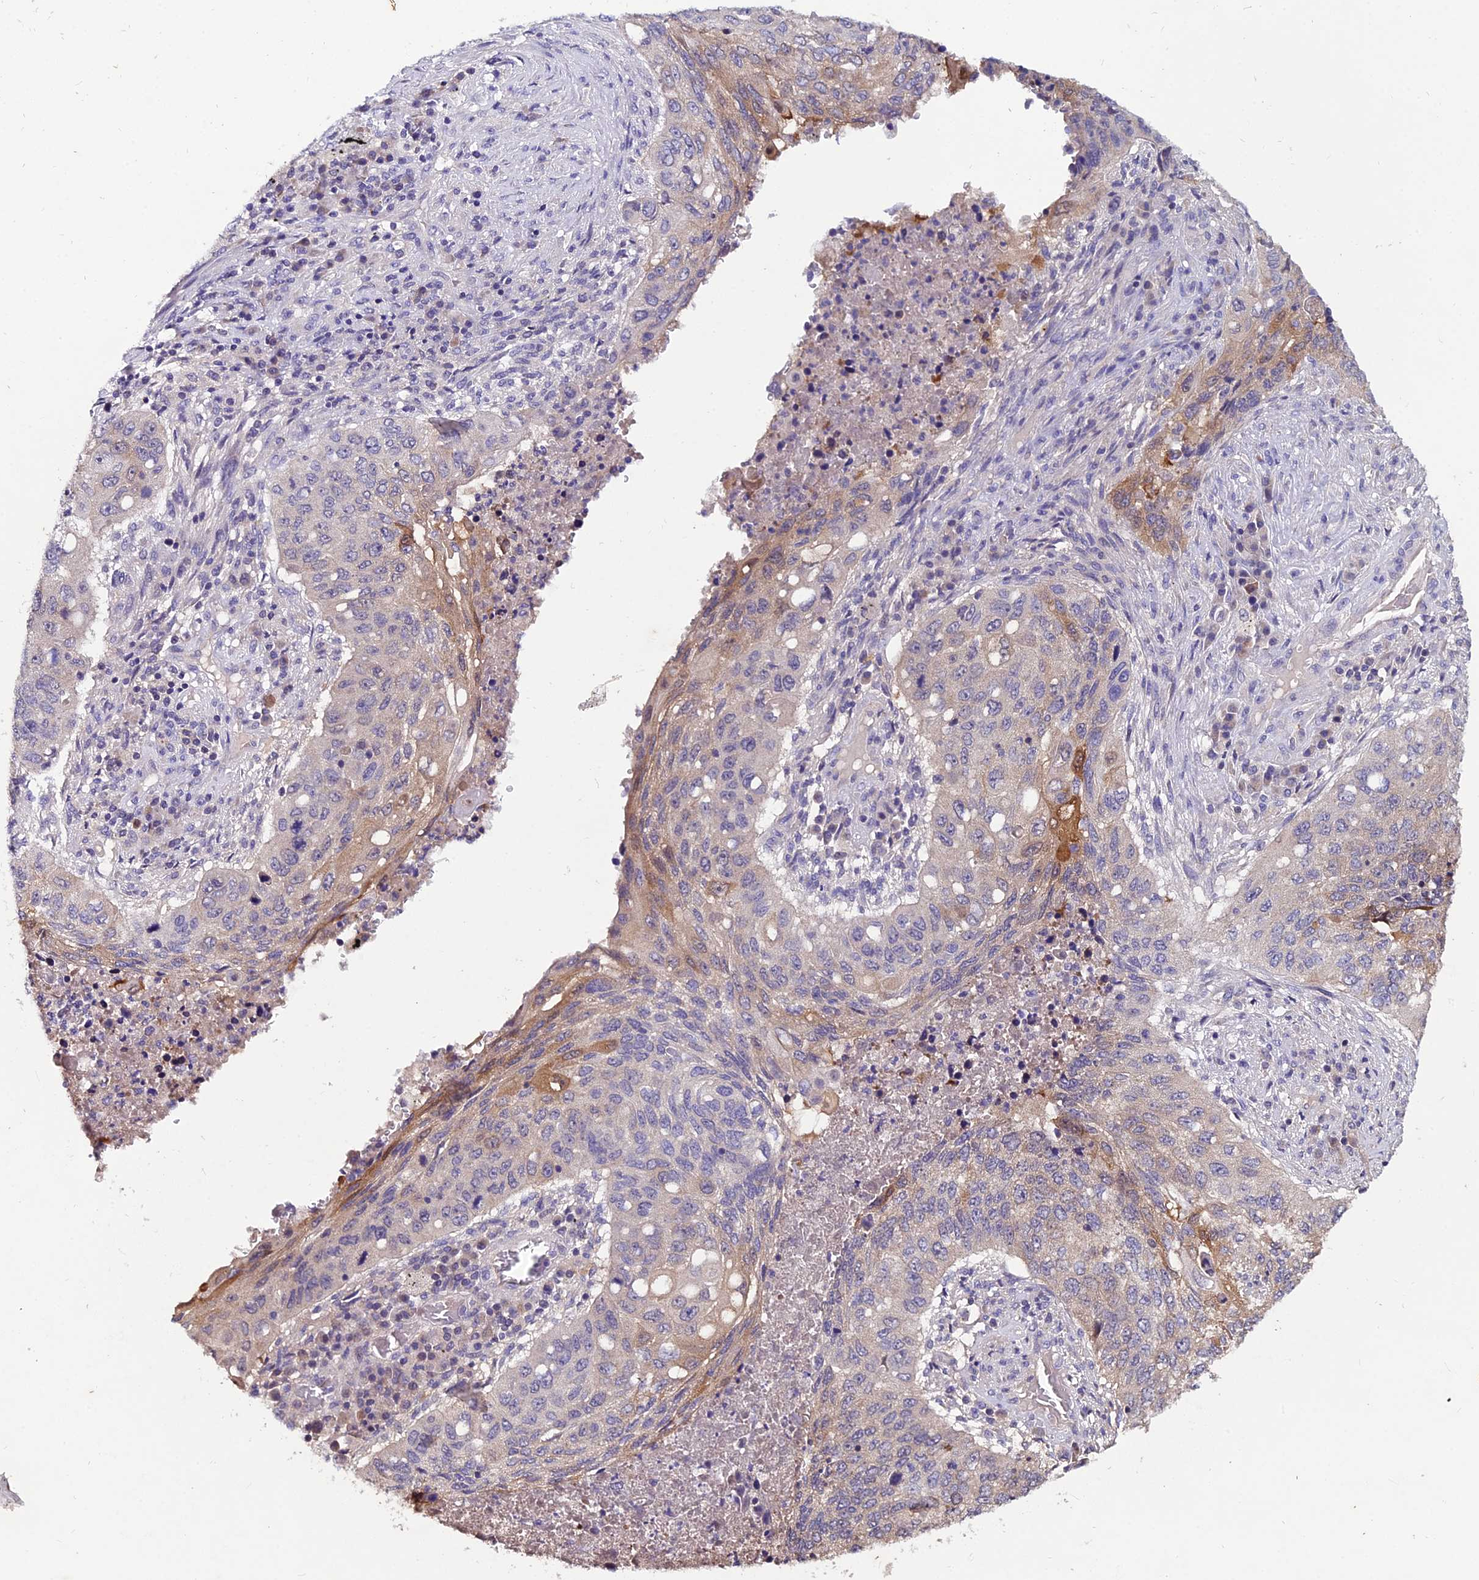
{"staining": {"intensity": "strong", "quantity": "<25%", "location": "cytoplasmic/membranous"}, "tissue": "lung cancer", "cell_type": "Tumor cells", "image_type": "cancer", "snomed": [{"axis": "morphology", "description": "Squamous cell carcinoma, NOS"}, {"axis": "topography", "description": "Lung"}], "caption": "IHC (DAB (3,3'-diaminobenzidine)) staining of lung cancer (squamous cell carcinoma) demonstrates strong cytoplasmic/membranous protein staining in about <25% of tumor cells.", "gene": "LGALS7", "patient": {"sex": "female", "age": 63}}